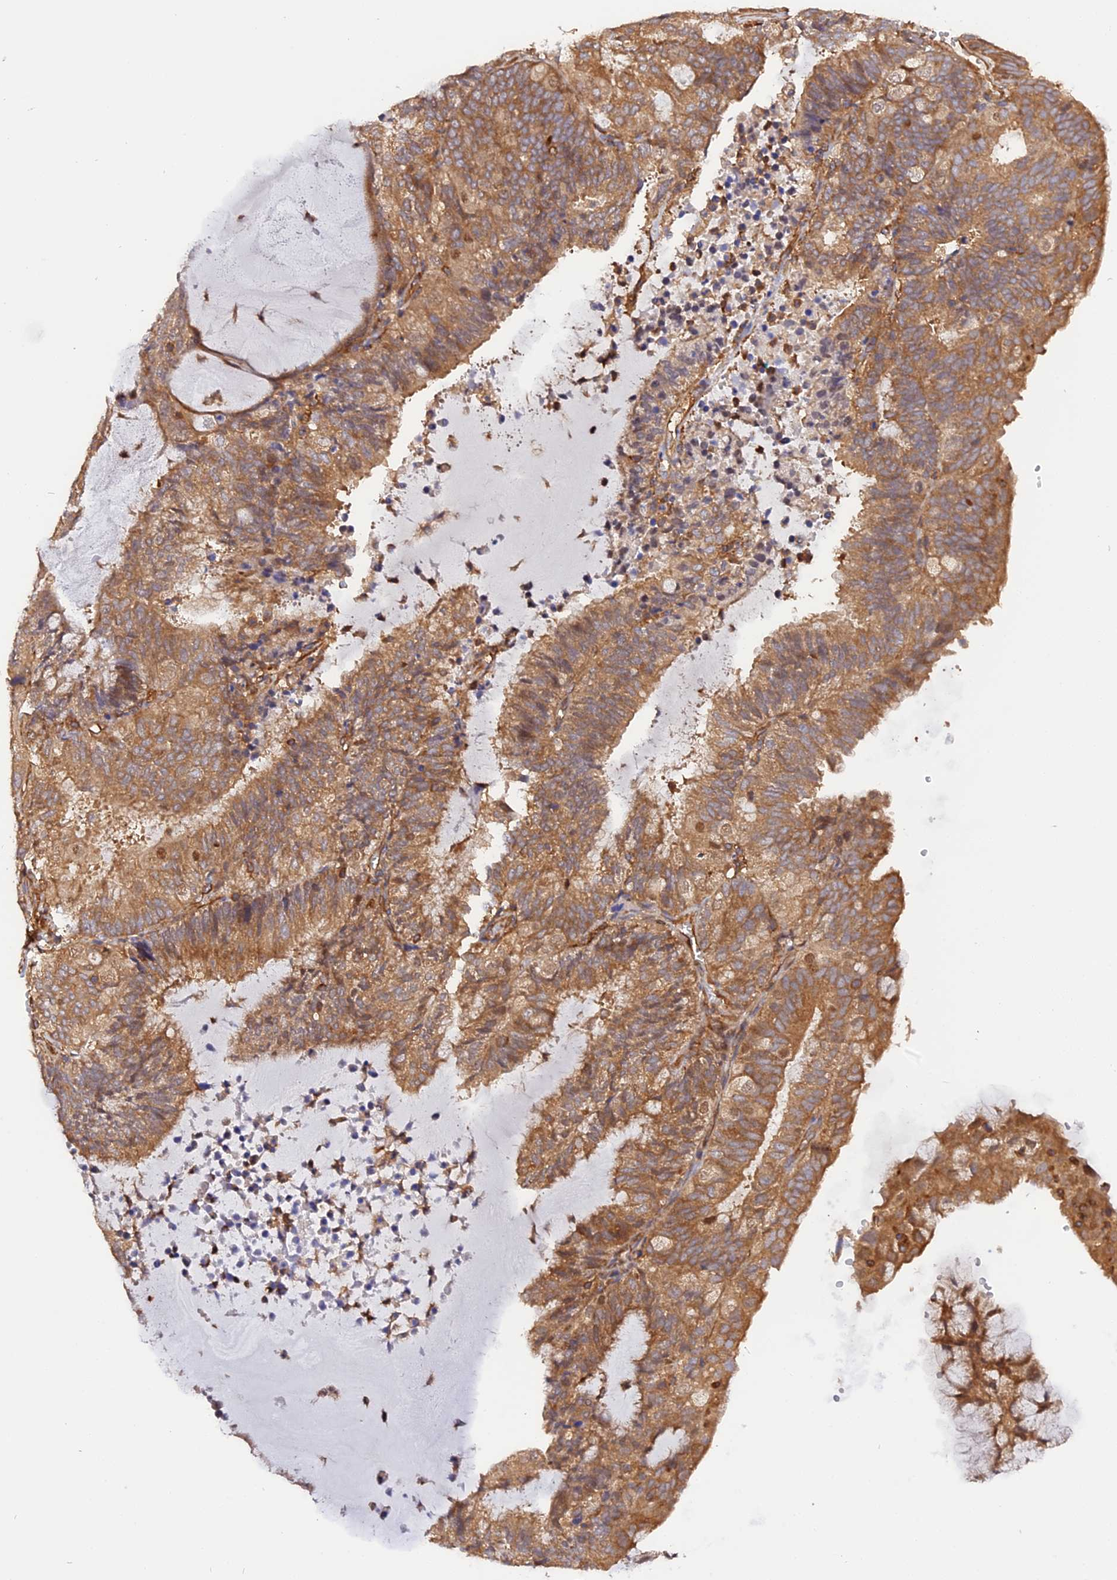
{"staining": {"intensity": "moderate", "quantity": "25%-75%", "location": "cytoplasmic/membranous"}, "tissue": "endometrial cancer", "cell_type": "Tumor cells", "image_type": "cancer", "snomed": [{"axis": "morphology", "description": "Adenocarcinoma, NOS"}, {"axis": "topography", "description": "Endometrium"}], "caption": "Tumor cells reveal medium levels of moderate cytoplasmic/membranous staining in about 25%-75% of cells in adenocarcinoma (endometrial). The staining is performed using DAB (3,3'-diaminobenzidine) brown chromogen to label protein expression. The nuclei are counter-stained blue using hematoxylin.", "gene": "C5orf22", "patient": {"sex": "female", "age": 81}}